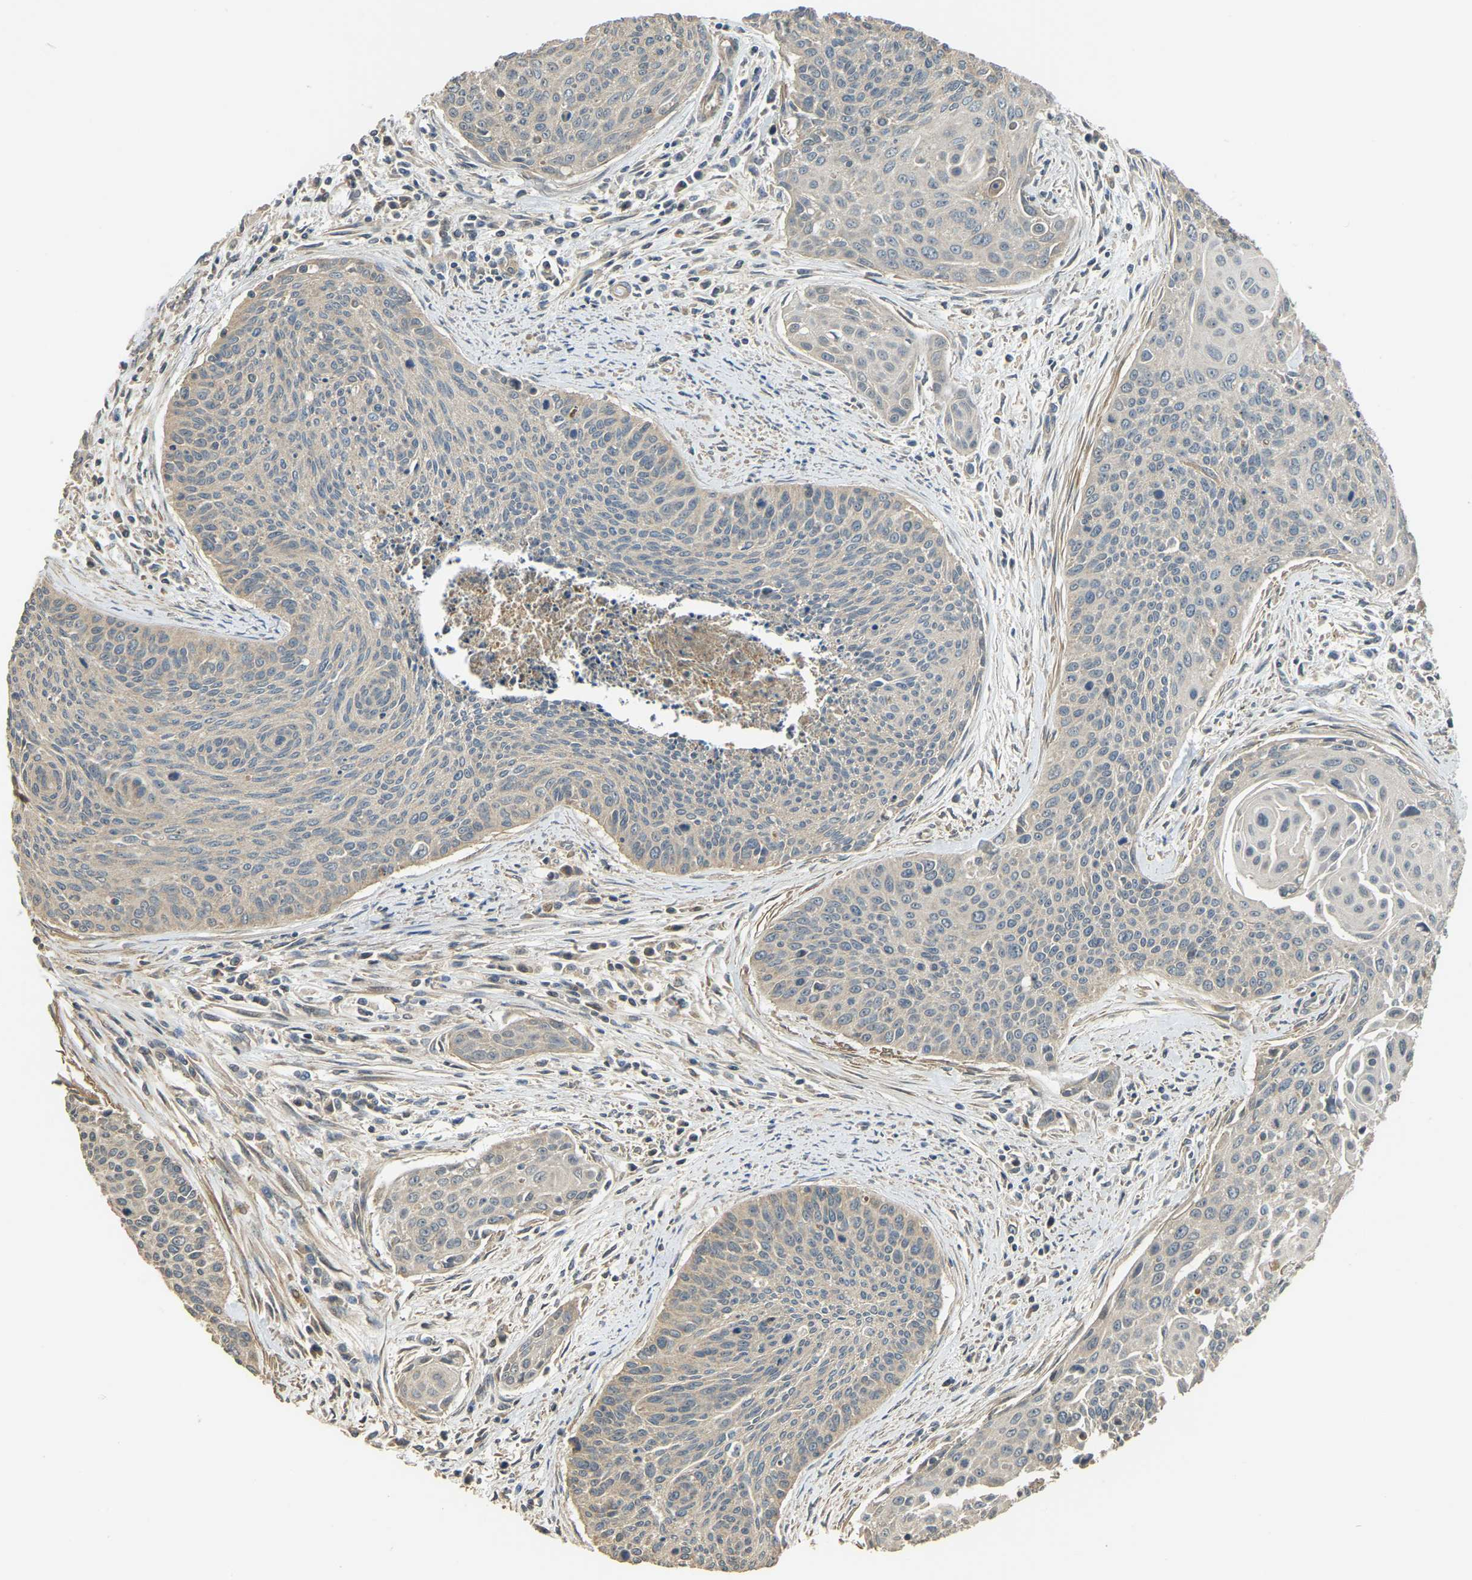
{"staining": {"intensity": "weak", "quantity": "25%-75%", "location": "cytoplasmic/membranous"}, "tissue": "cervical cancer", "cell_type": "Tumor cells", "image_type": "cancer", "snomed": [{"axis": "morphology", "description": "Squamous cell carcinoma, NOS"}, {"axis": "topography", "description": "Cervix"}], "caption": "Human cervical squamous cell carcinoma stained with a brown dye displays weak cytoplasmic/membranous positive positivity in about 25%-75% of tumor cells.", "gene": "GNG2", "patient": {"sex": "female", "age": 55}}